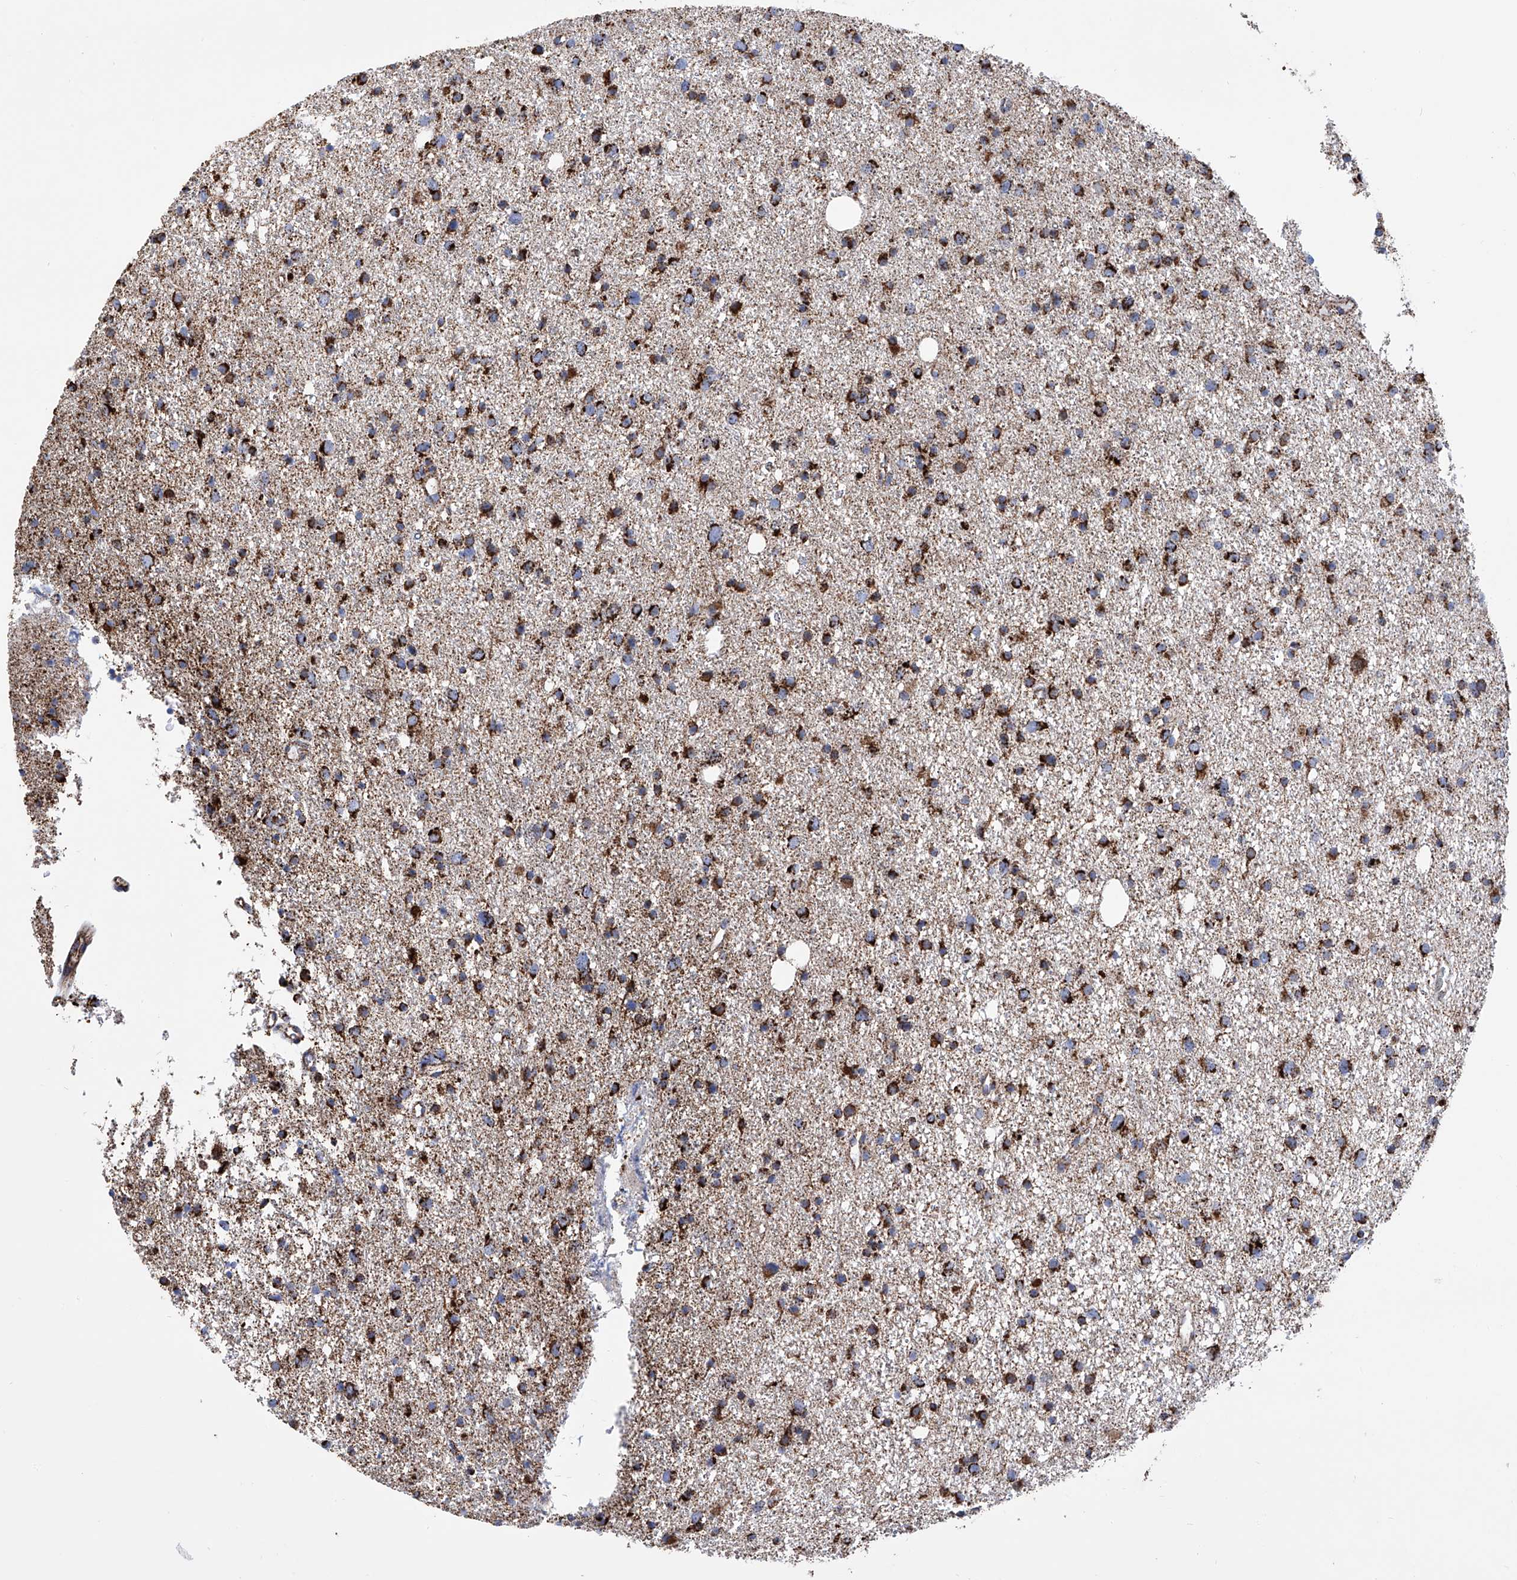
{"staining": {"intensity": "strong", "quantity": ">75%", "location": "cytoplasmic/membranous"}, "tissue": "glioma", "cell_type": "Tumor cells", "image_type": "cancer", "snomed": [{"axis": "morphology", "description": "Glioma, malignant, Low grade"}, {"axis": "topography", "description": "Cerebral cortex"}], "caption": "Glioma stained with DAB immunohistochemistry displays high levels of strong cytoplasmic/membranous positivity in about >75% of tumor cells.", "gene": "ATP5PF", "patient": {"sex": "female", "age": 39}}